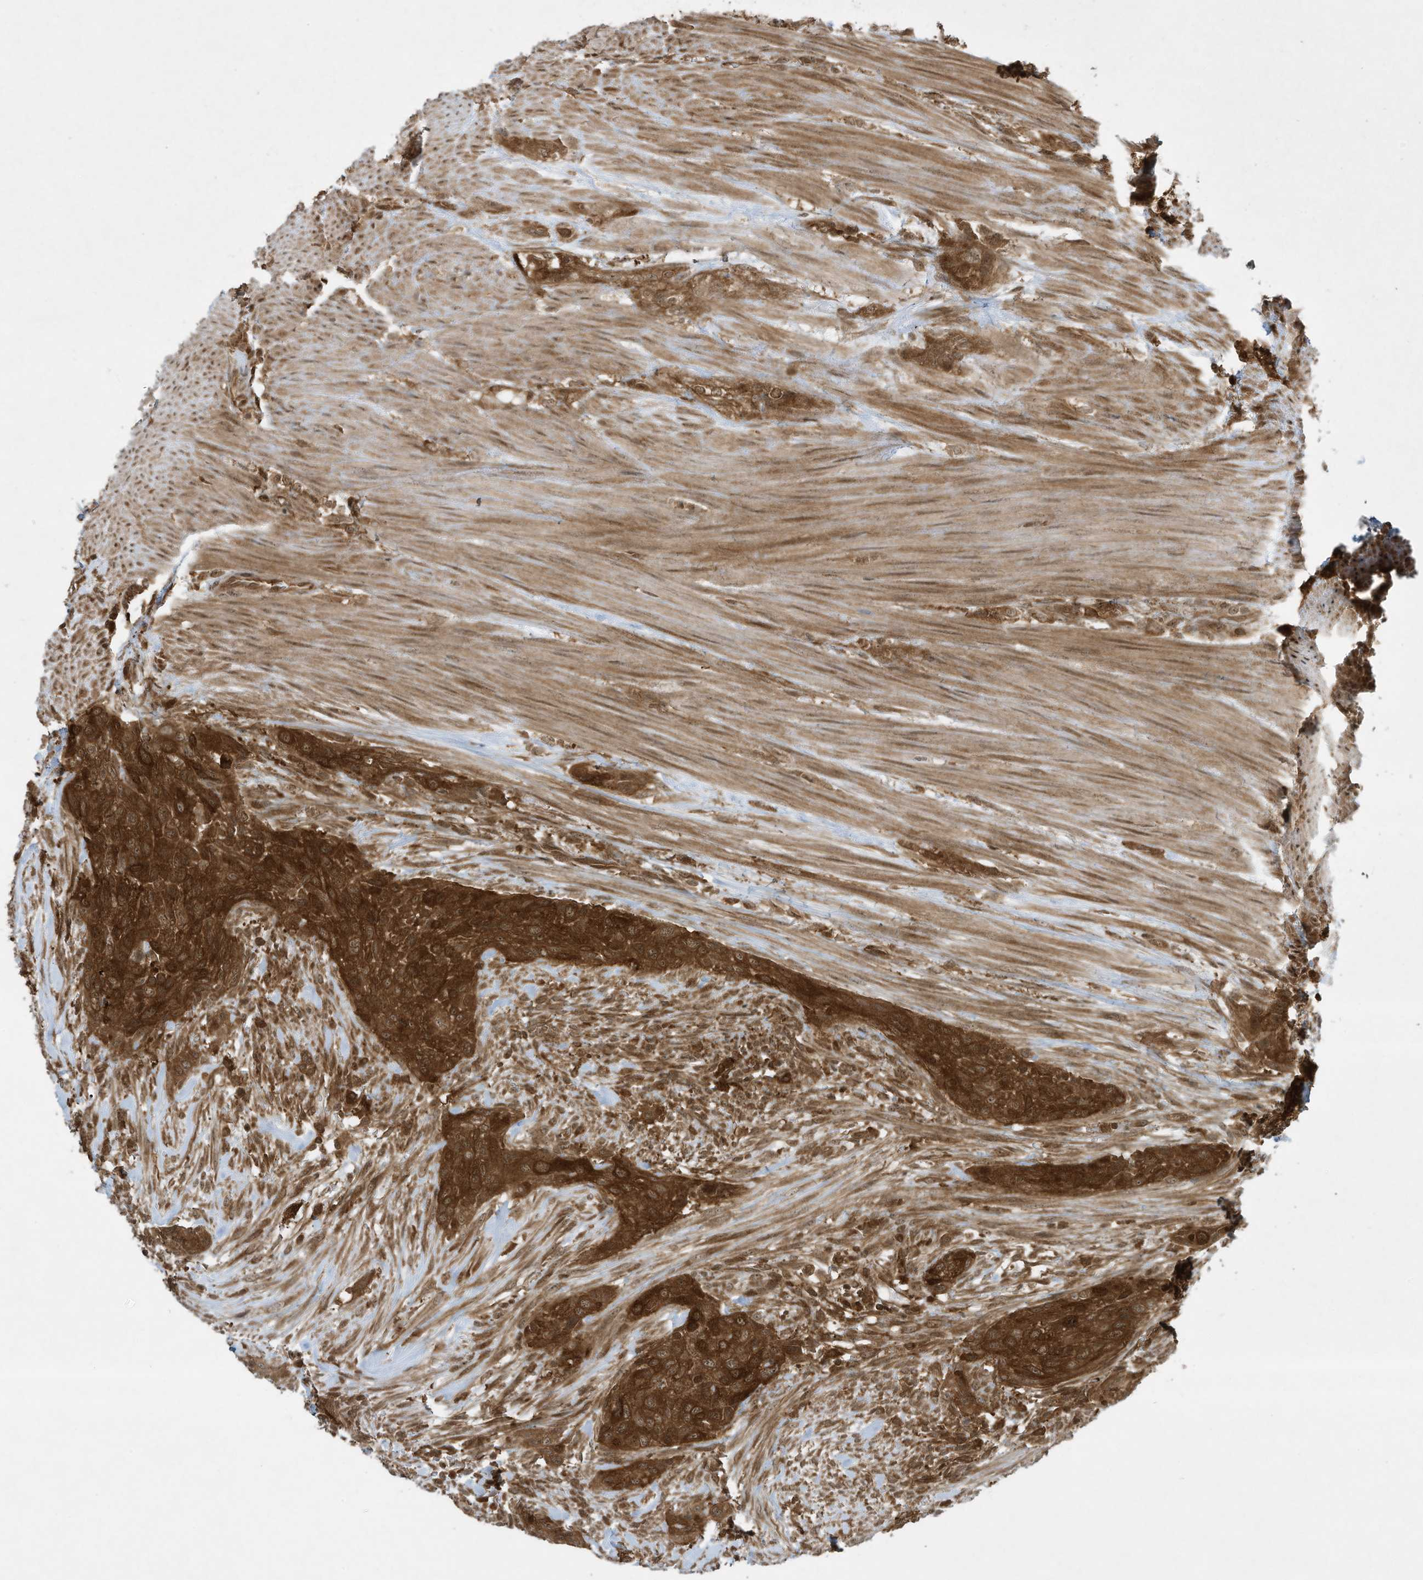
{"staining": {"intensity": "strong", "quantity": ">75%", "location": "cytoplasmic/membranous"}, "tissue": "urothelial cancer", "cell_type": "Tumor cells", "image_type": "cancer", "snomed": [{"axis": "morphology", "description": "Urothelial carcinoma, High grade"}, {"axis": "topography", "description": "Urinary bladder"}], "caption": "Urothelial carcinoma (high-grade) was stained to show a protein in brown. There is high levels of strong cytoplasmic/membranous positivity in approximately >75% of tumor cells.", "gene": "CERT1", "patient": {"sex": "male", "age": 35}}